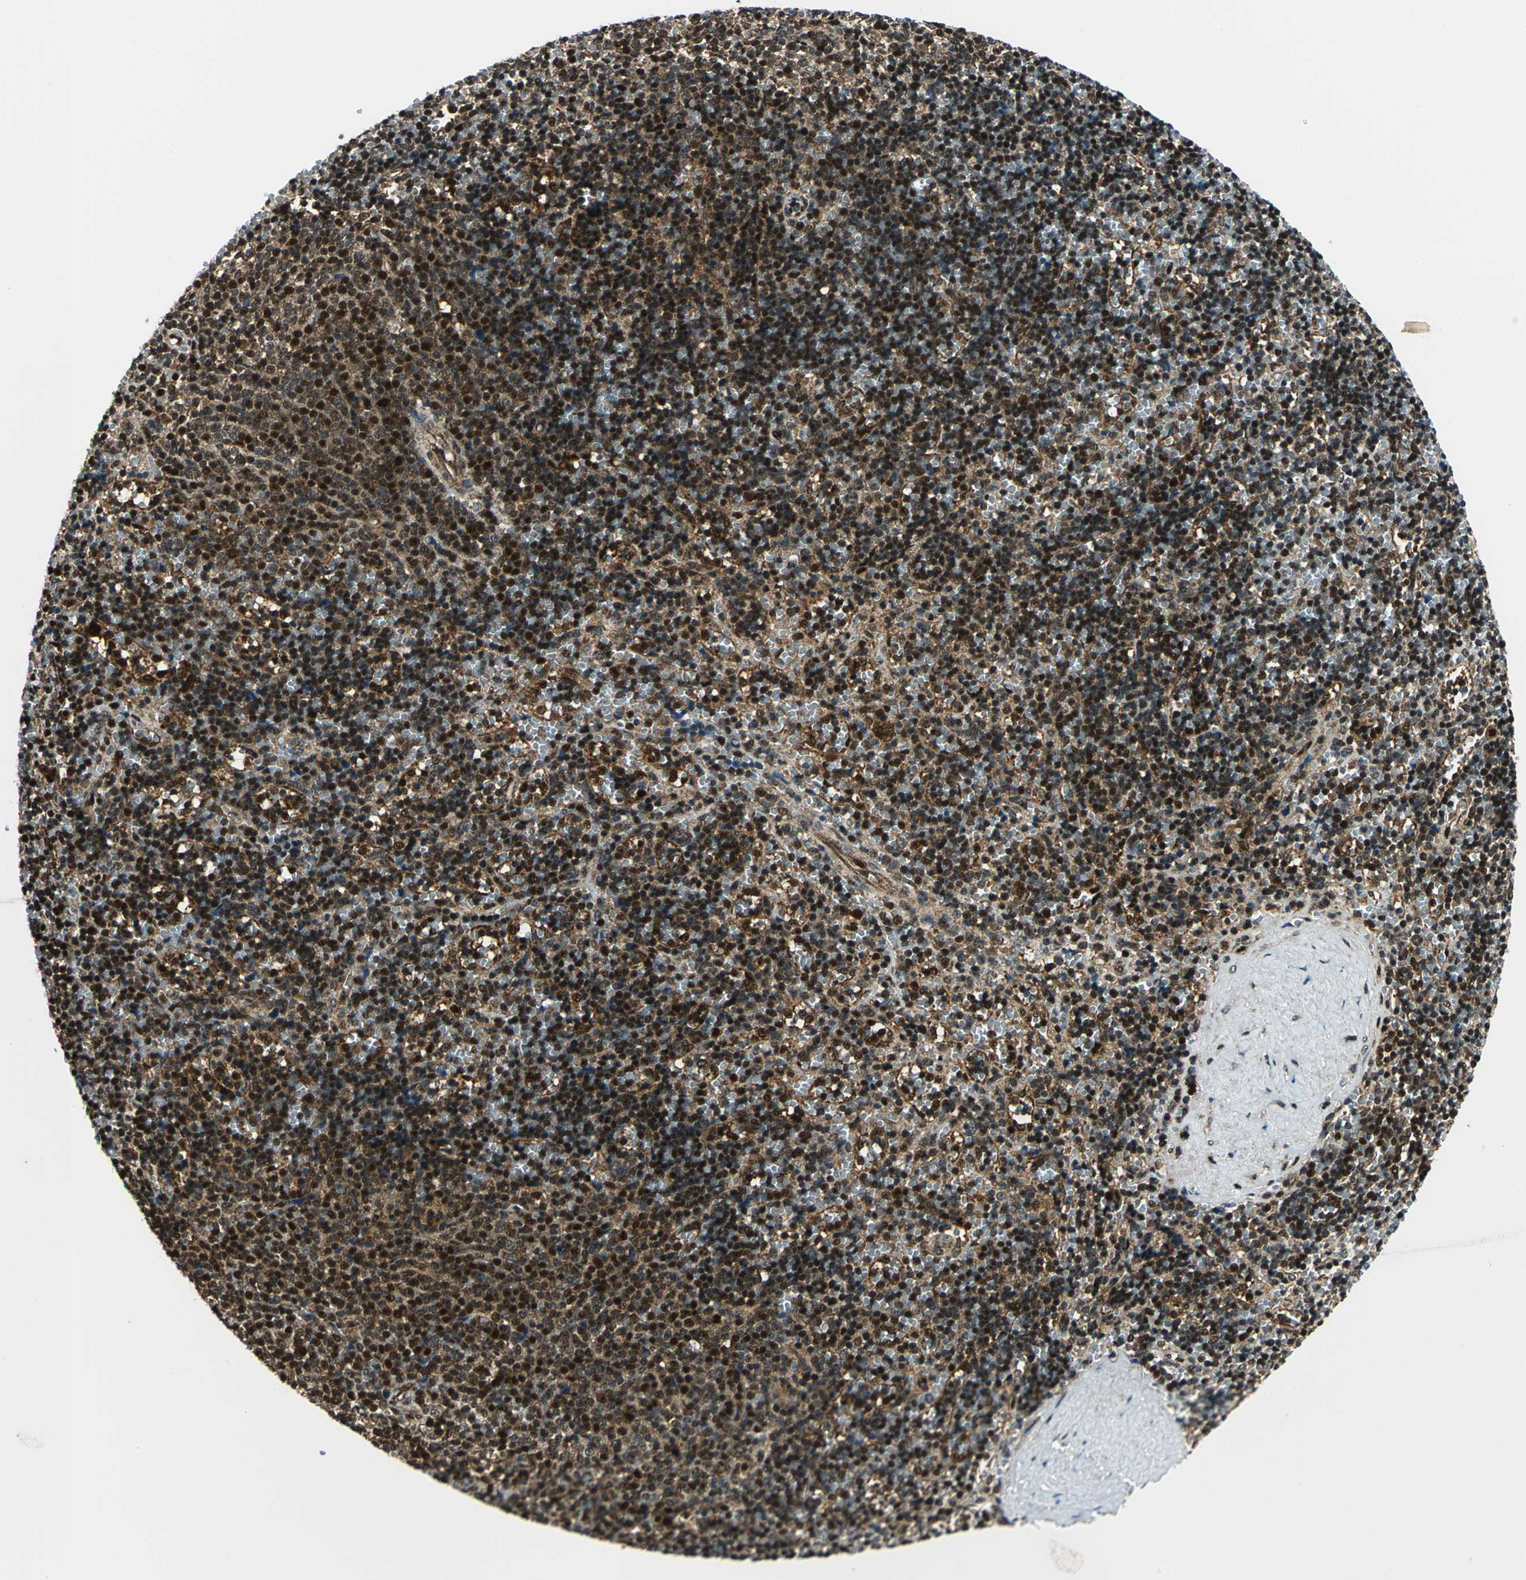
{"staining": {"intensity": "strong", "quantity": ">75%", "location": "cytoplasmic/membranous,nuclear"}, "tissue": "lymphoma", "cell_type": "Tumor cells", "image_type": "cancer", "snomed": [{"axis": "morphology", "description": "Malignant lymphoma, non-Hodgkin's type, Low grade"}, {"axis": "topography", "description": "Spleen"}], "caption": "An image of human lymphoma stained for a protein displays strong cytoplasmic/membranous and nuclear brown staining in tumor cells.", "gene": "COPS5", "patient": {"sex": "male", "age": 60}}